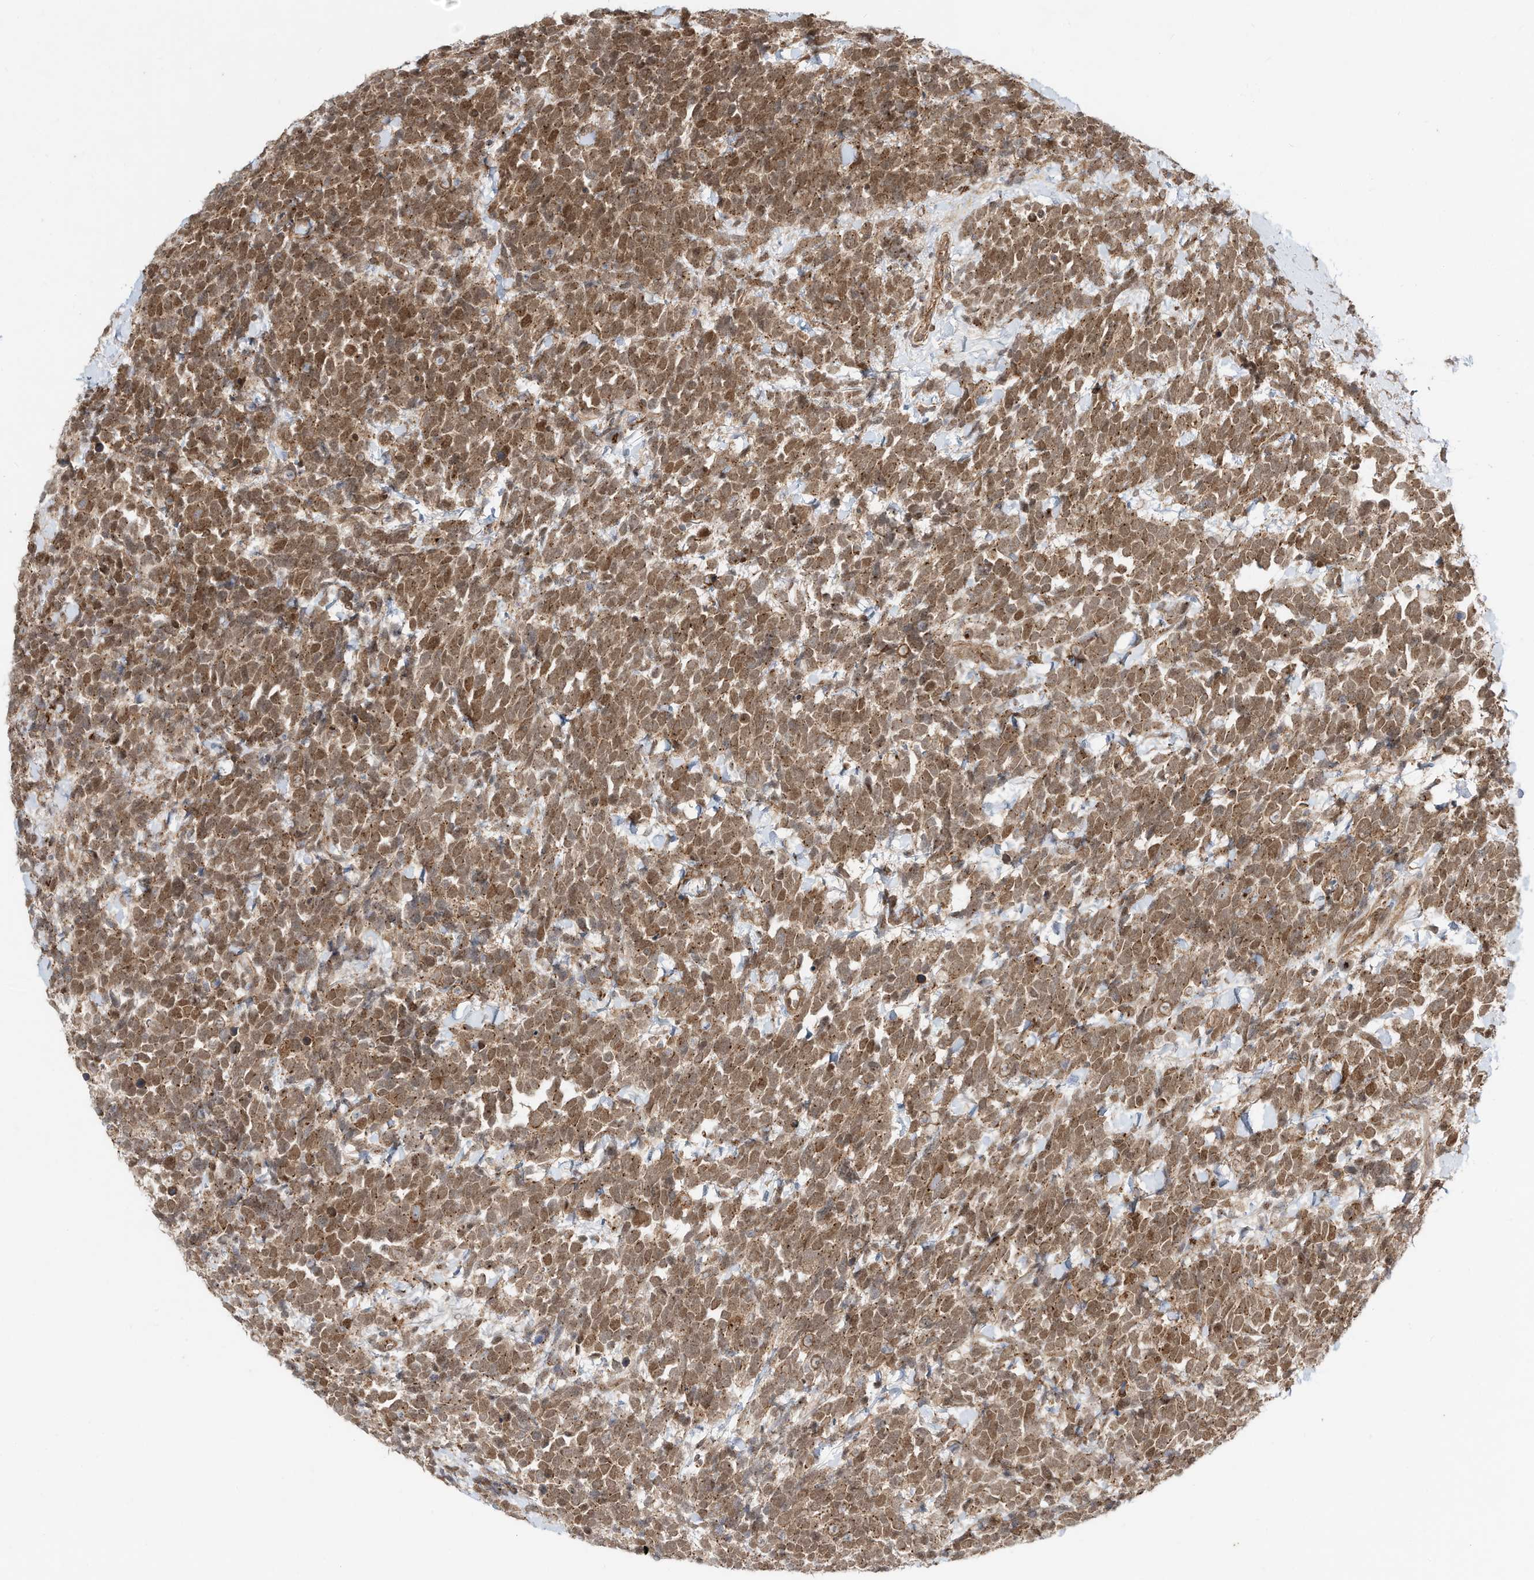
{"staining": {"intensity": "moderate", "quantity": ">75%", "location": "cytoplasmic/membranous,nuclear"}, "tissue": "urothelial cancer", "cell_type": "Tumor cells", "image_type": "cancer", "snomed": [{"axis": "morphology", "description": "Urothelial carcinoma, High grade"}, {"axis": "topography", "description": "Urinary bladder"}], "caption": "A medium amount of moderate cytoplasmic/membranous and nuclear positivity is seen in approximately >75% of tumor cells in urothelial carcinoma (high-grade) tissue.", "gene": "CUX1", "patient": {"sex": "female", "age": 82}}